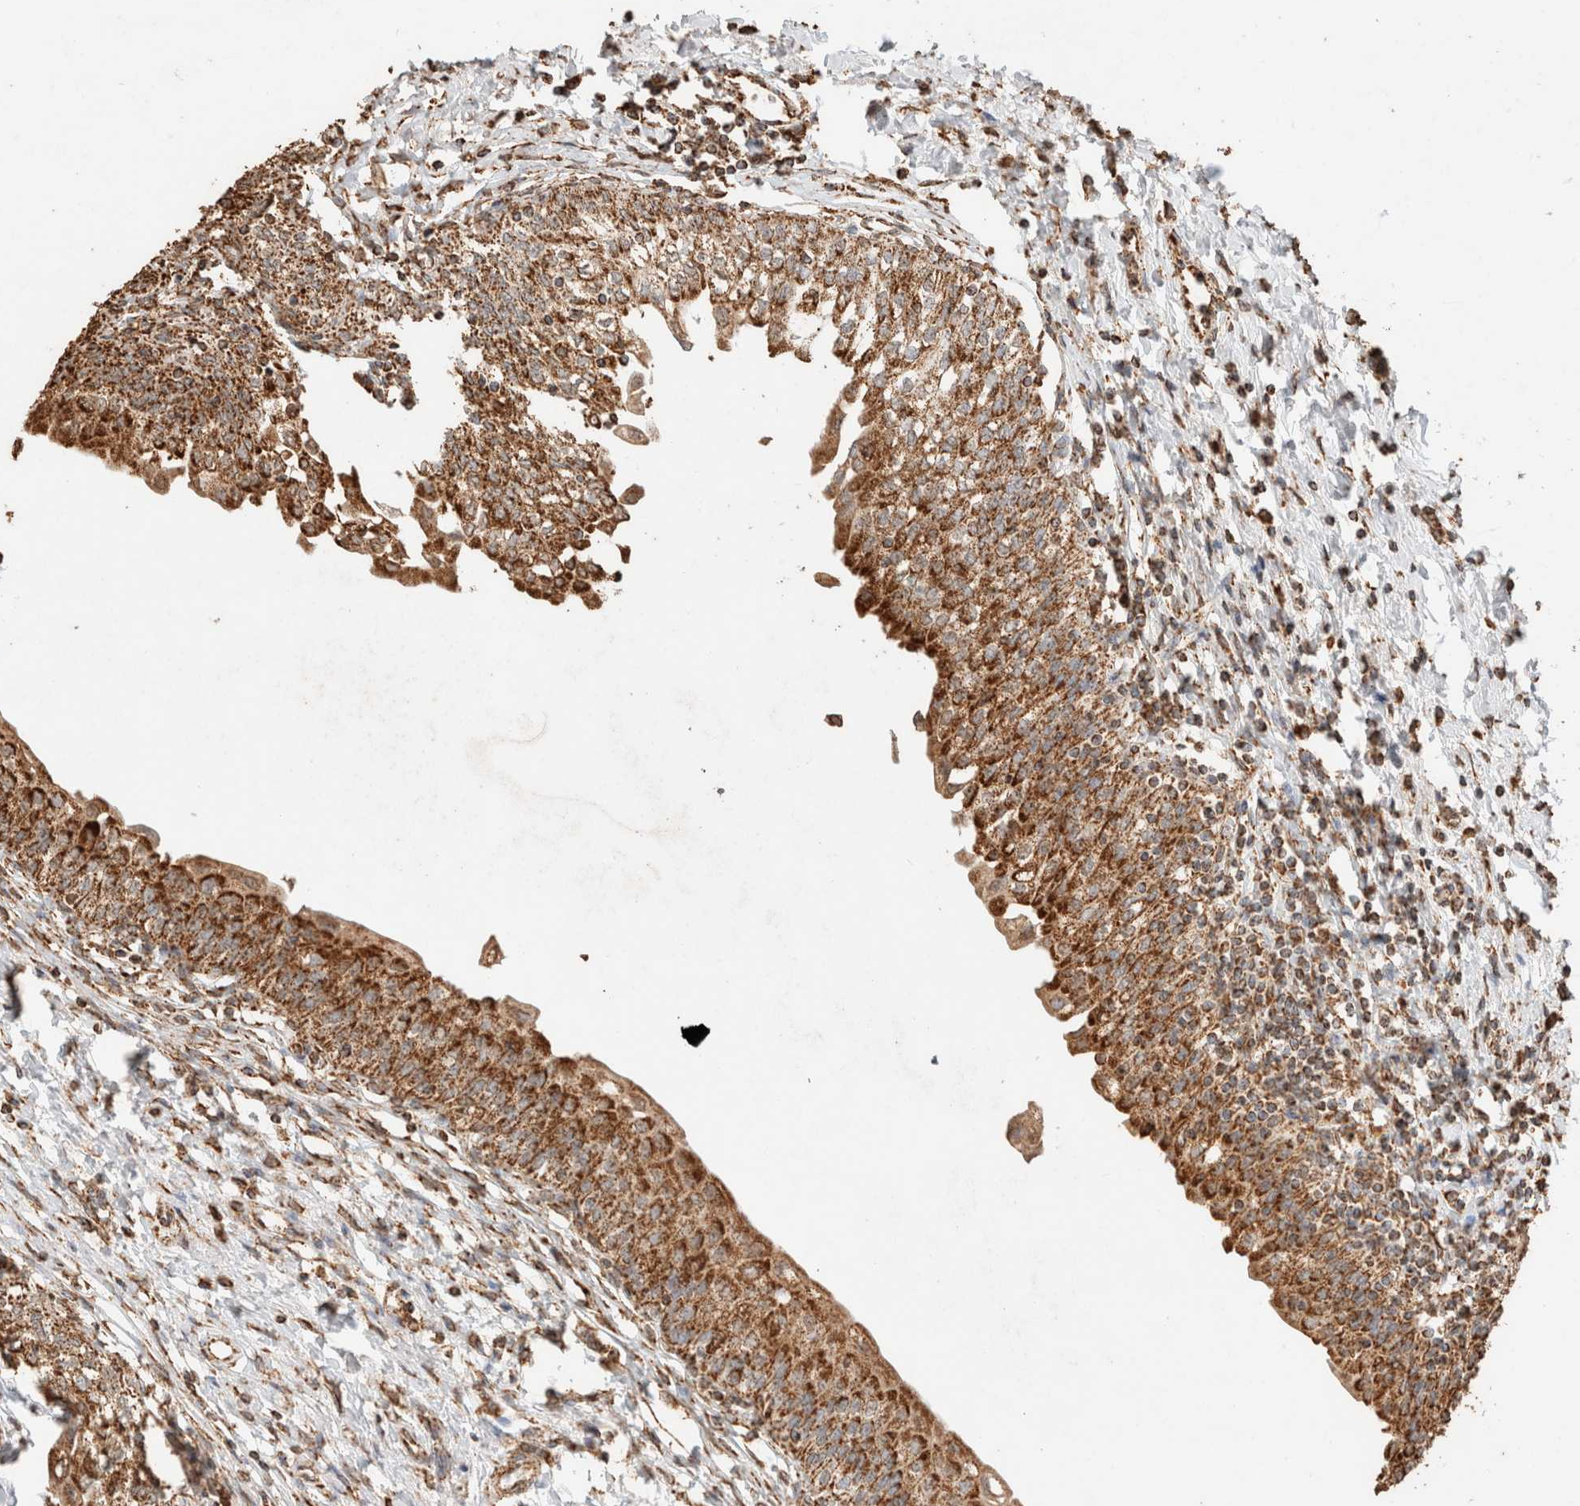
{"staining": {"intensity": "strong", "quantity": ">75%", "location": "cytoplasmic/membranous"}, "tissue": "urinary bladder", "cell_type": "Urothelial cells", "image_type": "normal", "snomed": [{"axis": "morphology", "description": "Normal tissue, NOS"}, {"axis": "topography", "description": "Urinary bladder"}], "caption": "This image reveals IHC staining of benign urinary bladder, with high strong cytoplasmic/membranous expression in approximately >75% of urothelial cells.", "gene": "SDC2", "patient": {"sex": "male", "age": 55}}